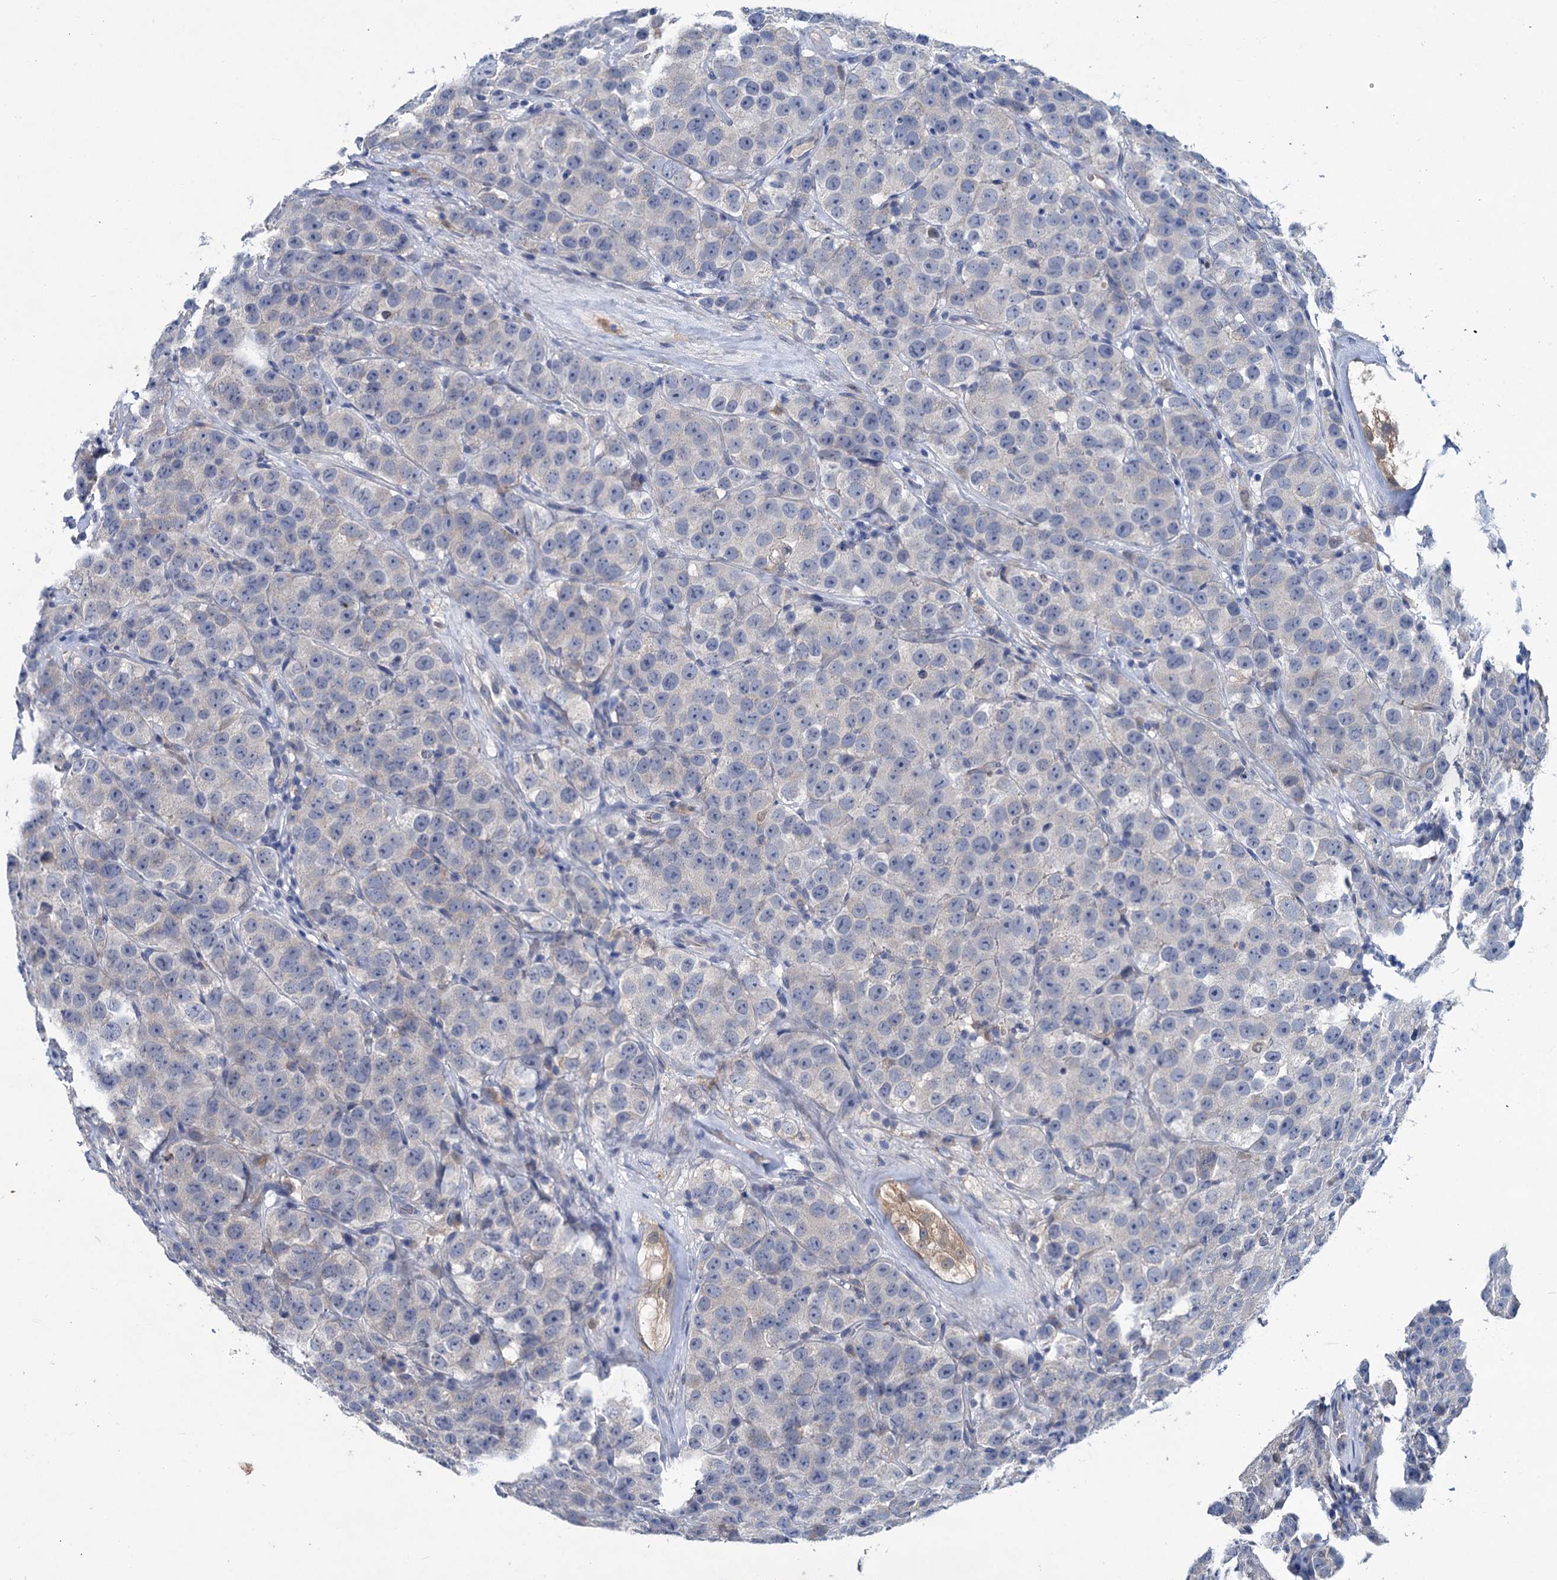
{"staining": {"intensity": "negative", "quantity": "none", "location": "none"}, "tissue": "testis cancer", "cell_type": "Tumor cells", "image_type": "cancer", "snomed": [{"axis": "morphology", "description": "Seminoma, NOS"}, {"axis": "topography", "description": "Testis"}], "caption": "Protein analysis of testis seminoma exhibits no significant positivity in tumor cells.", "gene": "RTKN2", "patient": {"sex": "male", "age": 28}}